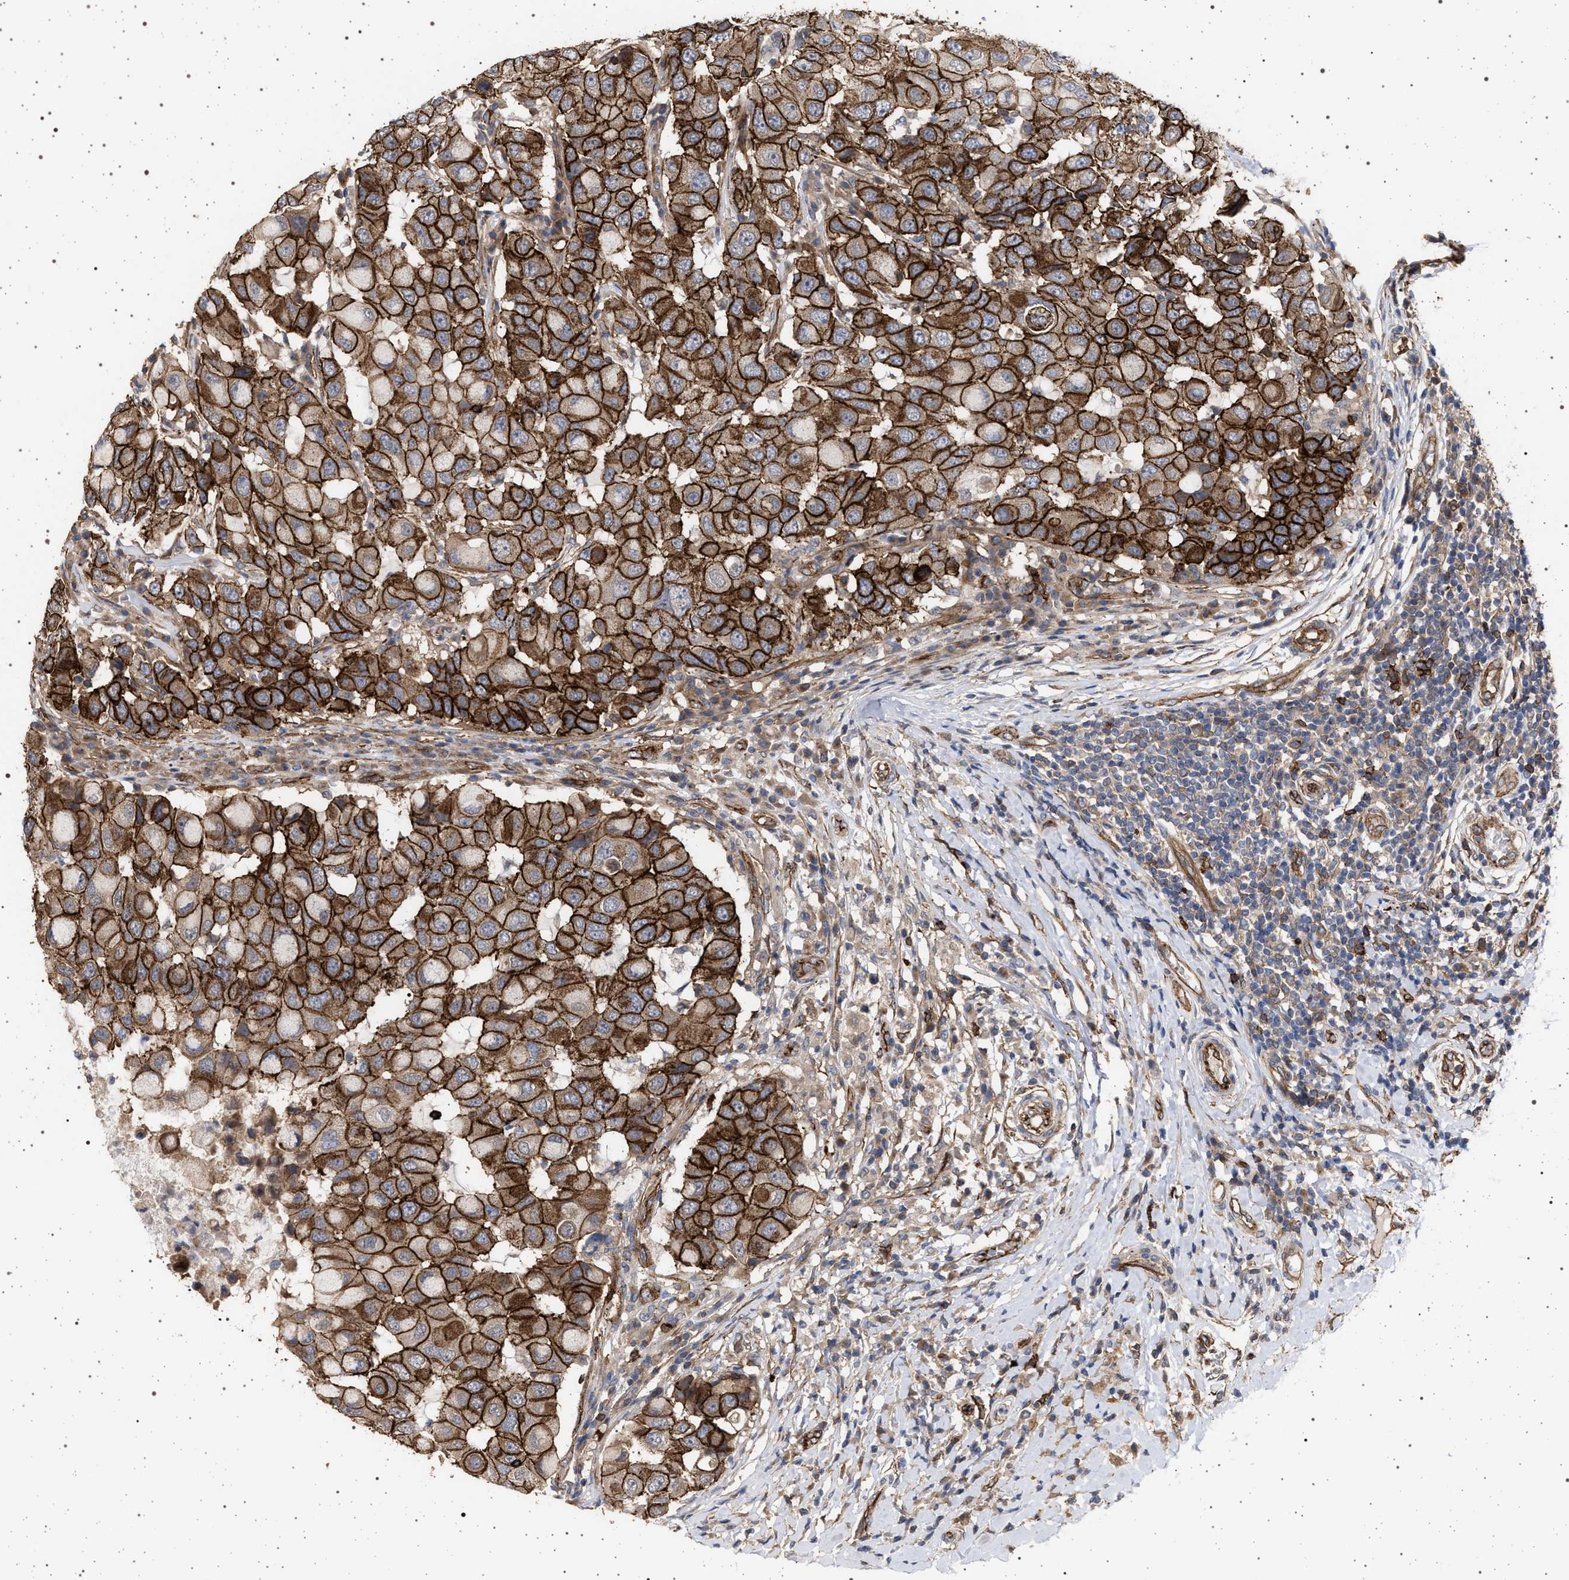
{"staining": {"intensity": "strong", "quantity": ">75%", "location": "cytoplasmic/membranous"}, "tissue": "breast cancer", "cell_type": "Tumor cells", "image_type": "cancer", "snomed": [{"axis": "morphology", "description": "Duct carcinoma"}, {"axis": "topography", "description": "Breast"}], "caption": "DAB immunohistochemical staining of human breast cancer (intraductal carcinoma) reveals strong cytoplasmic/membranous protein expression in approximately >75% of tumor cells. (DAB IHC, brown staining for protein, blue staining for nuclei).", "gene": "IFT20", "patient": {"sex": "female", "age": 27}}